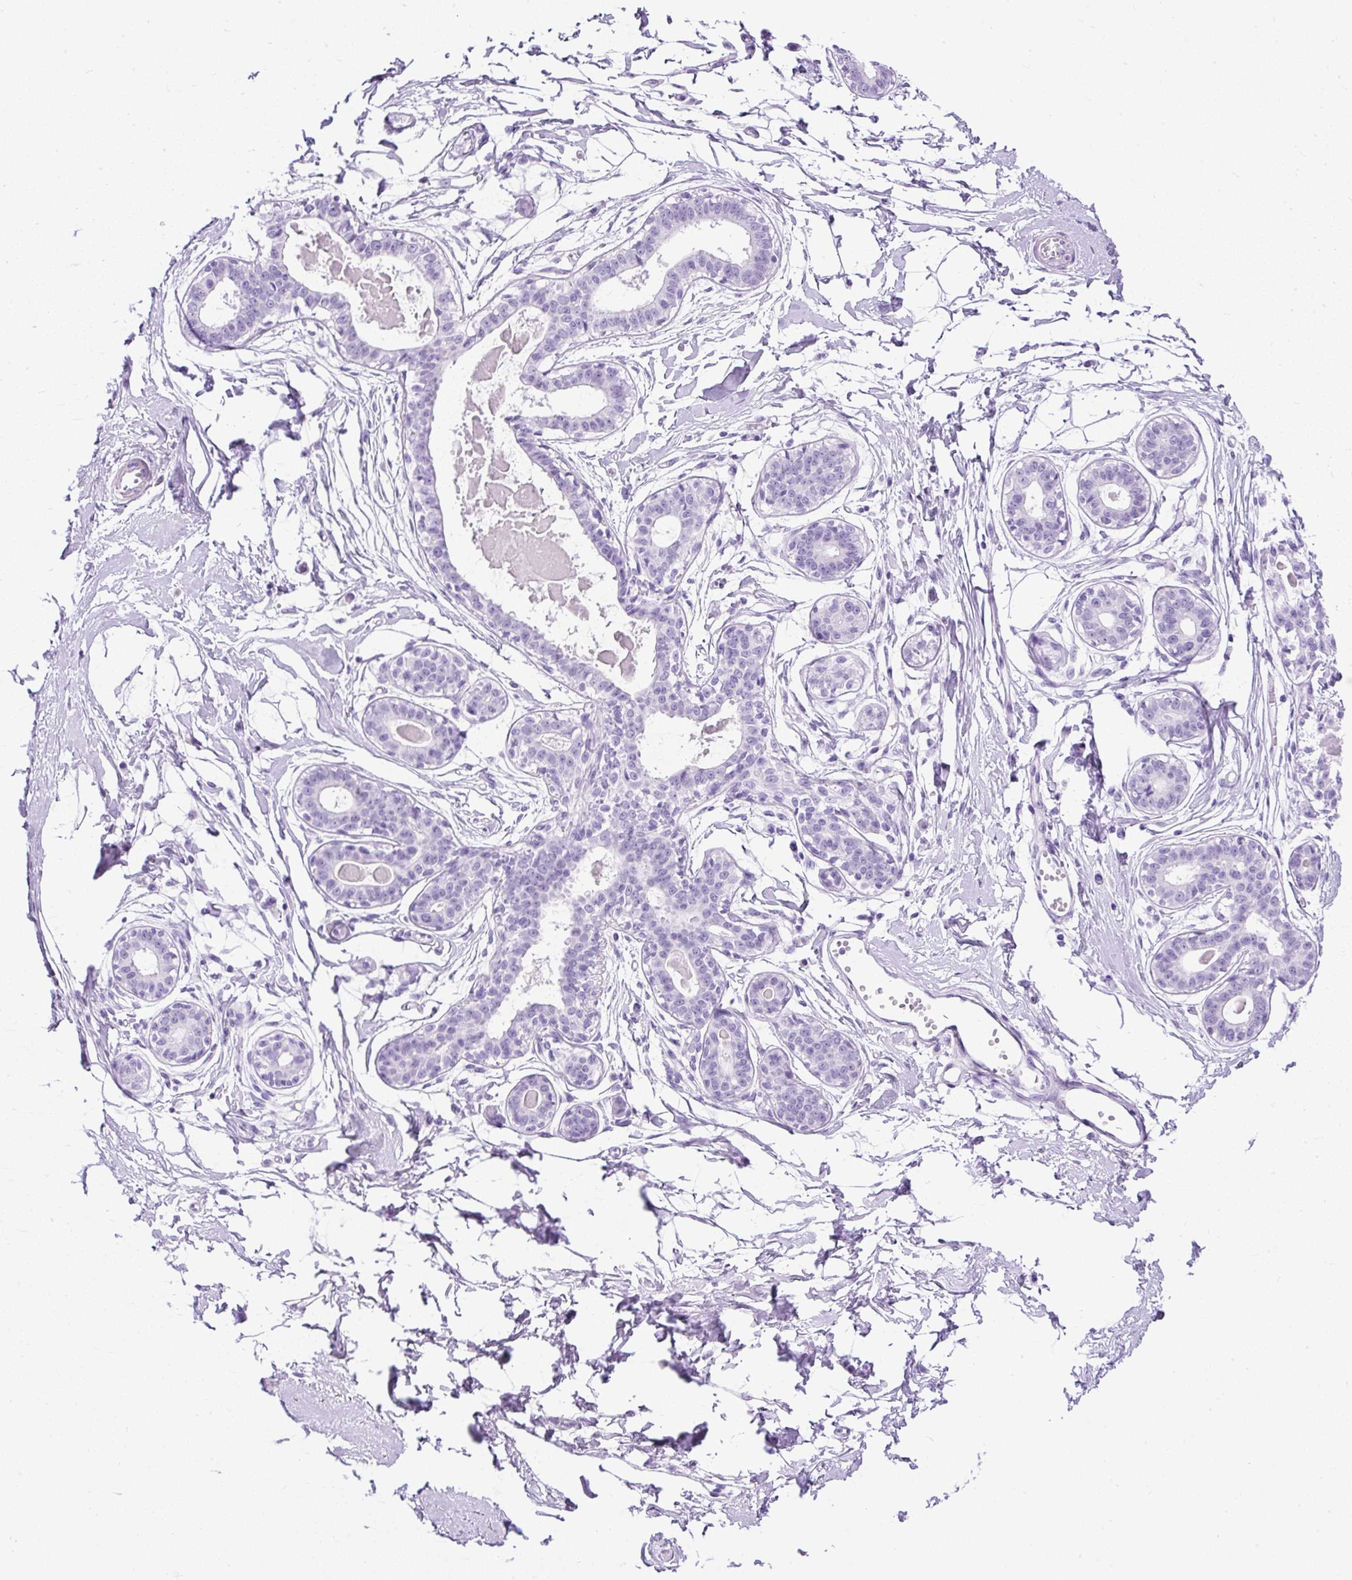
{"staining": {"intensity": "negative", "quantity": "none", "location": "none"}, "tissue": "breast", "cell_type": "Adipocytes", "image_type": "normal", "snomed": [{"axis": "morphology", "description": "Normal tissue, NOS"}, {"axis": "topography", "description": "Breast"}], "caption": "DAB (3,3'-diaminobenzidine) immunohistochemical staining of normal breast reveals no significant positivity in adipocytes. (DAB (3,3'-diaminobenzidine) IHC with hematoxylin counter stain).", "gene": "UPP1", "patient": {"sex": "female", "age": 45}}